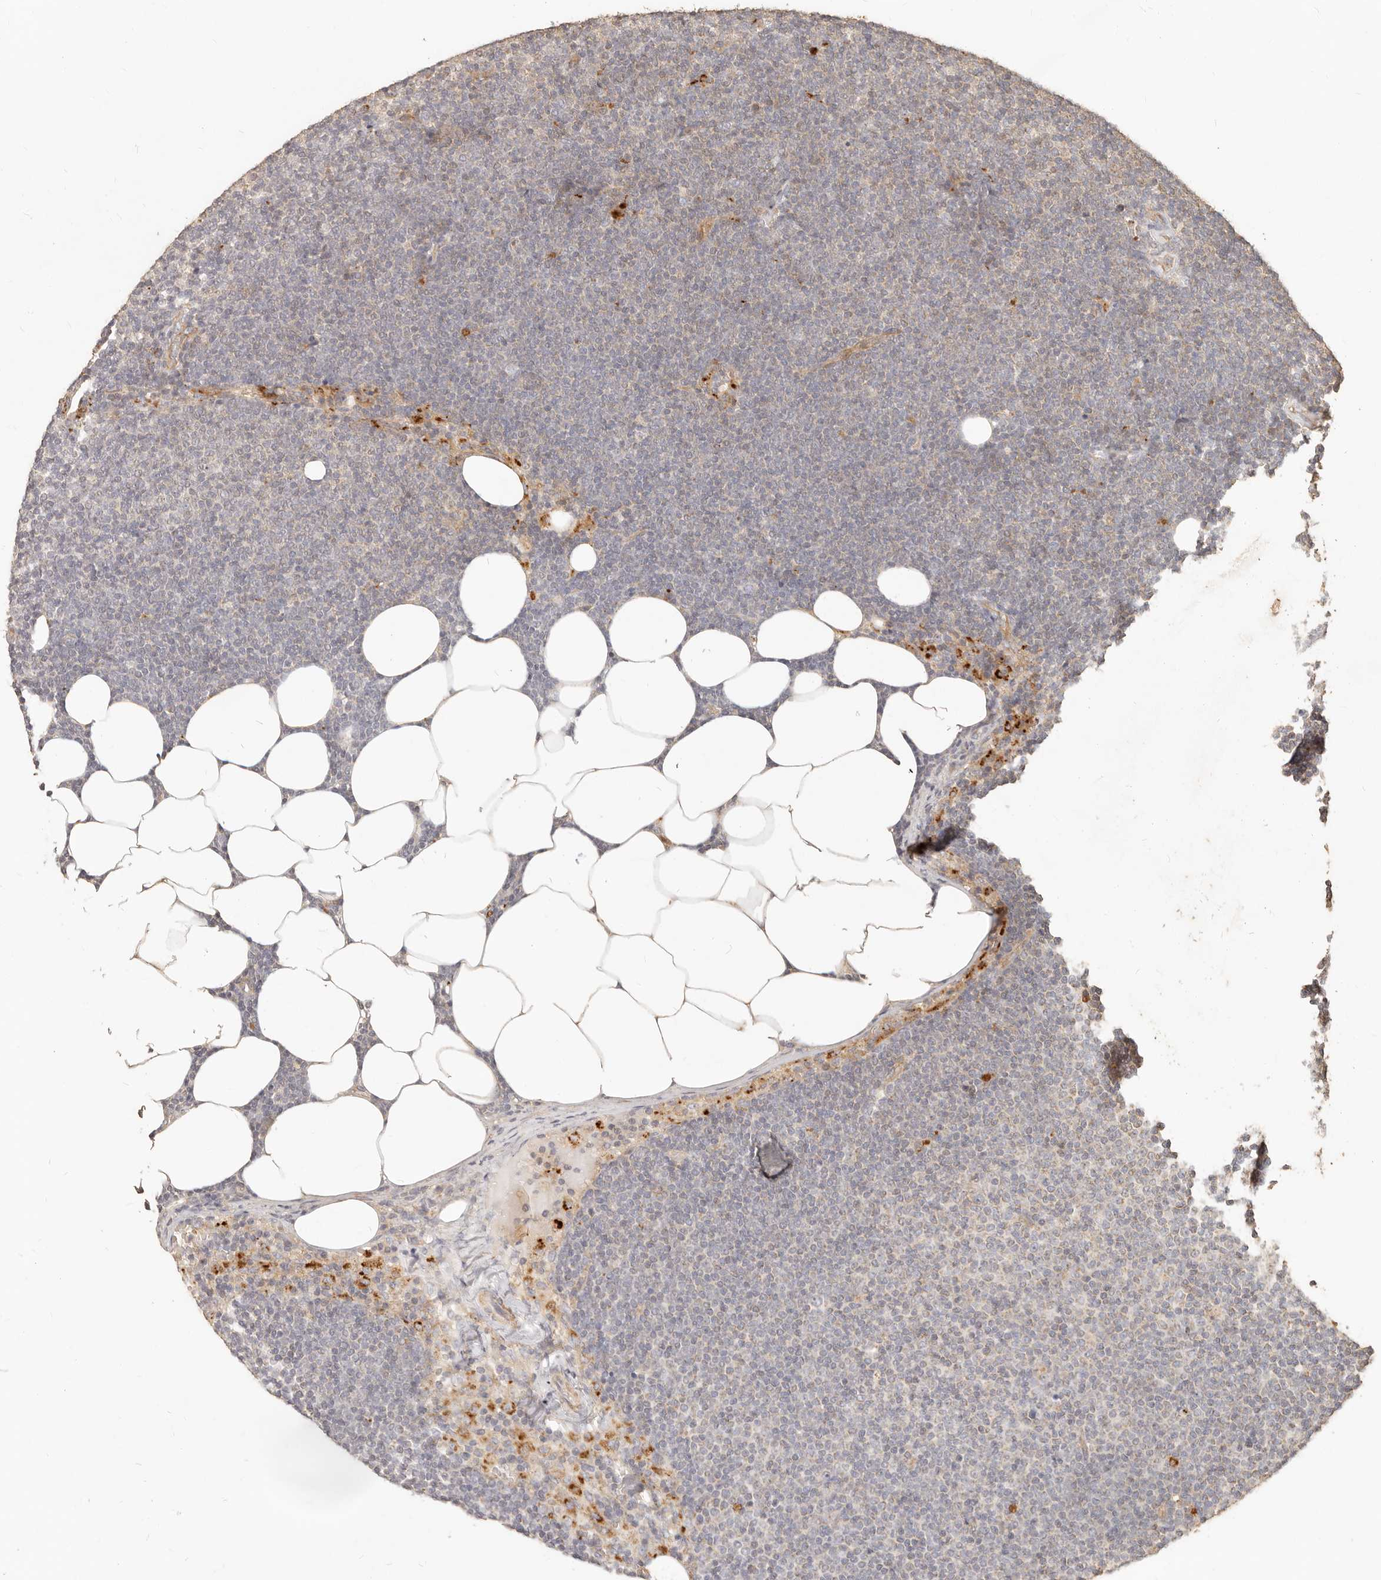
{"staining": {"intensity": "negative", "quantity": "none", "location": "none"}, "tissue": "lymphoma", "cell_type": "Tumor cells", "image_type": "cancer", "snomed": [{"axis": "morphology", "description": "Malignant lymphoma, non-Hodgkin's type, Low grade"}, {"axis": "topography", "description": "Lymph node"}], "caption": "Photomicrograph shows no significant protein positivity in tumor cells of low-grade malignant lymphoma, non-Hodgkin's type. (DAB immunohistochemistry (IHC) with hematoxylin counter stain).", "gene": "PTPN22", "patient": {"sex": "female", "age": 53}}